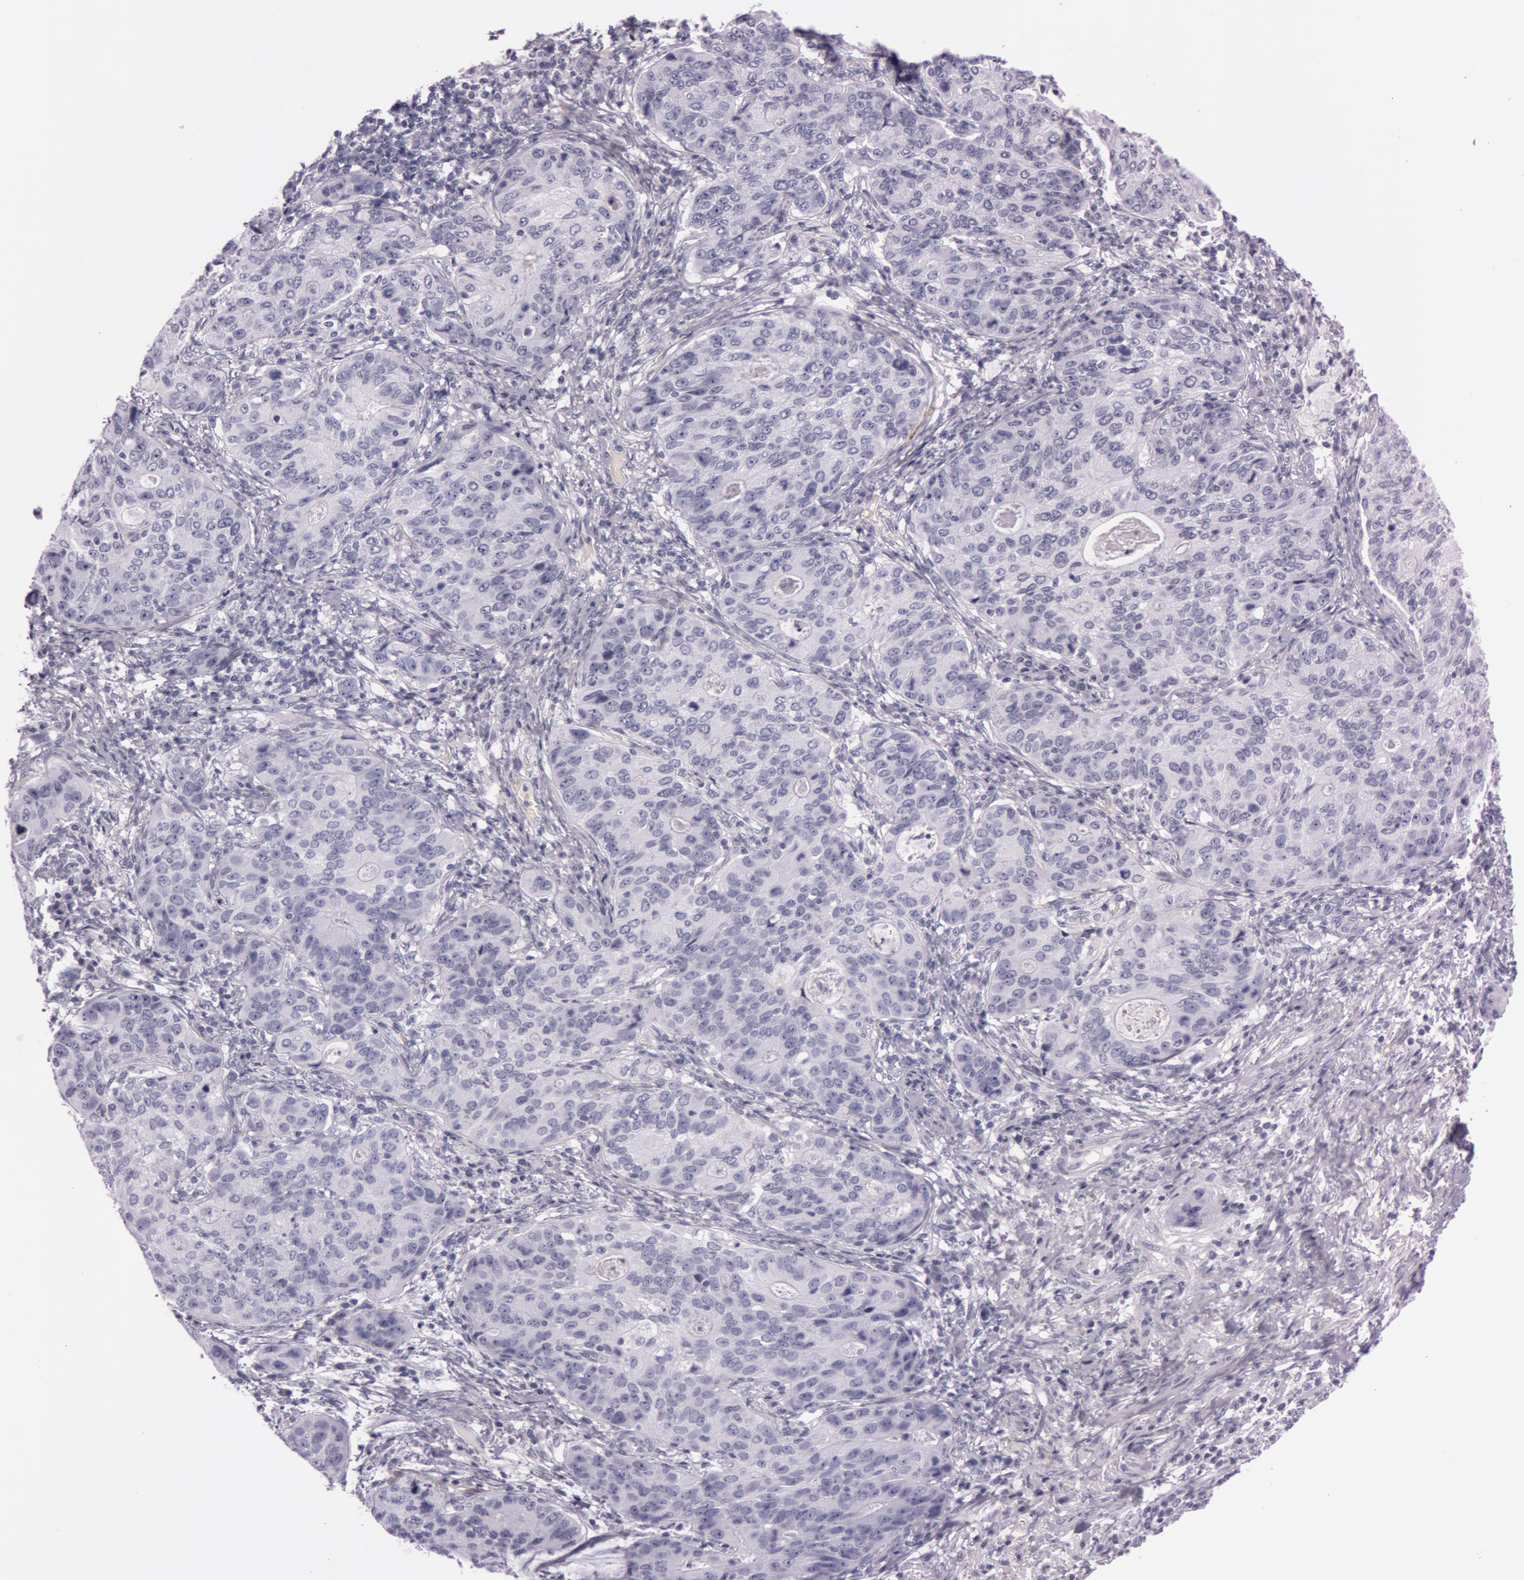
{"staining": {"intensity": "negative", "quantity": "none", "location": "none"}, "tissue": "stomach cancer", "cell_type": "Tumor cells", "image_type": "cancer", "snomed": [{"axis": "morphology", "description": "Adenocarcinoma, NOS"}, {"axis": "topography", "description": "Esophagus"}, {"axis": "topography", "description": "Stomach"}], "caption": "Immunohistochemistry micrograph of human adenocarcinoma (stomach) stained for a protein (brown), which exhibits no staining in tumor cells.", "gene": "FOLH1", "patient": {"sex": "male", "age": 74}}